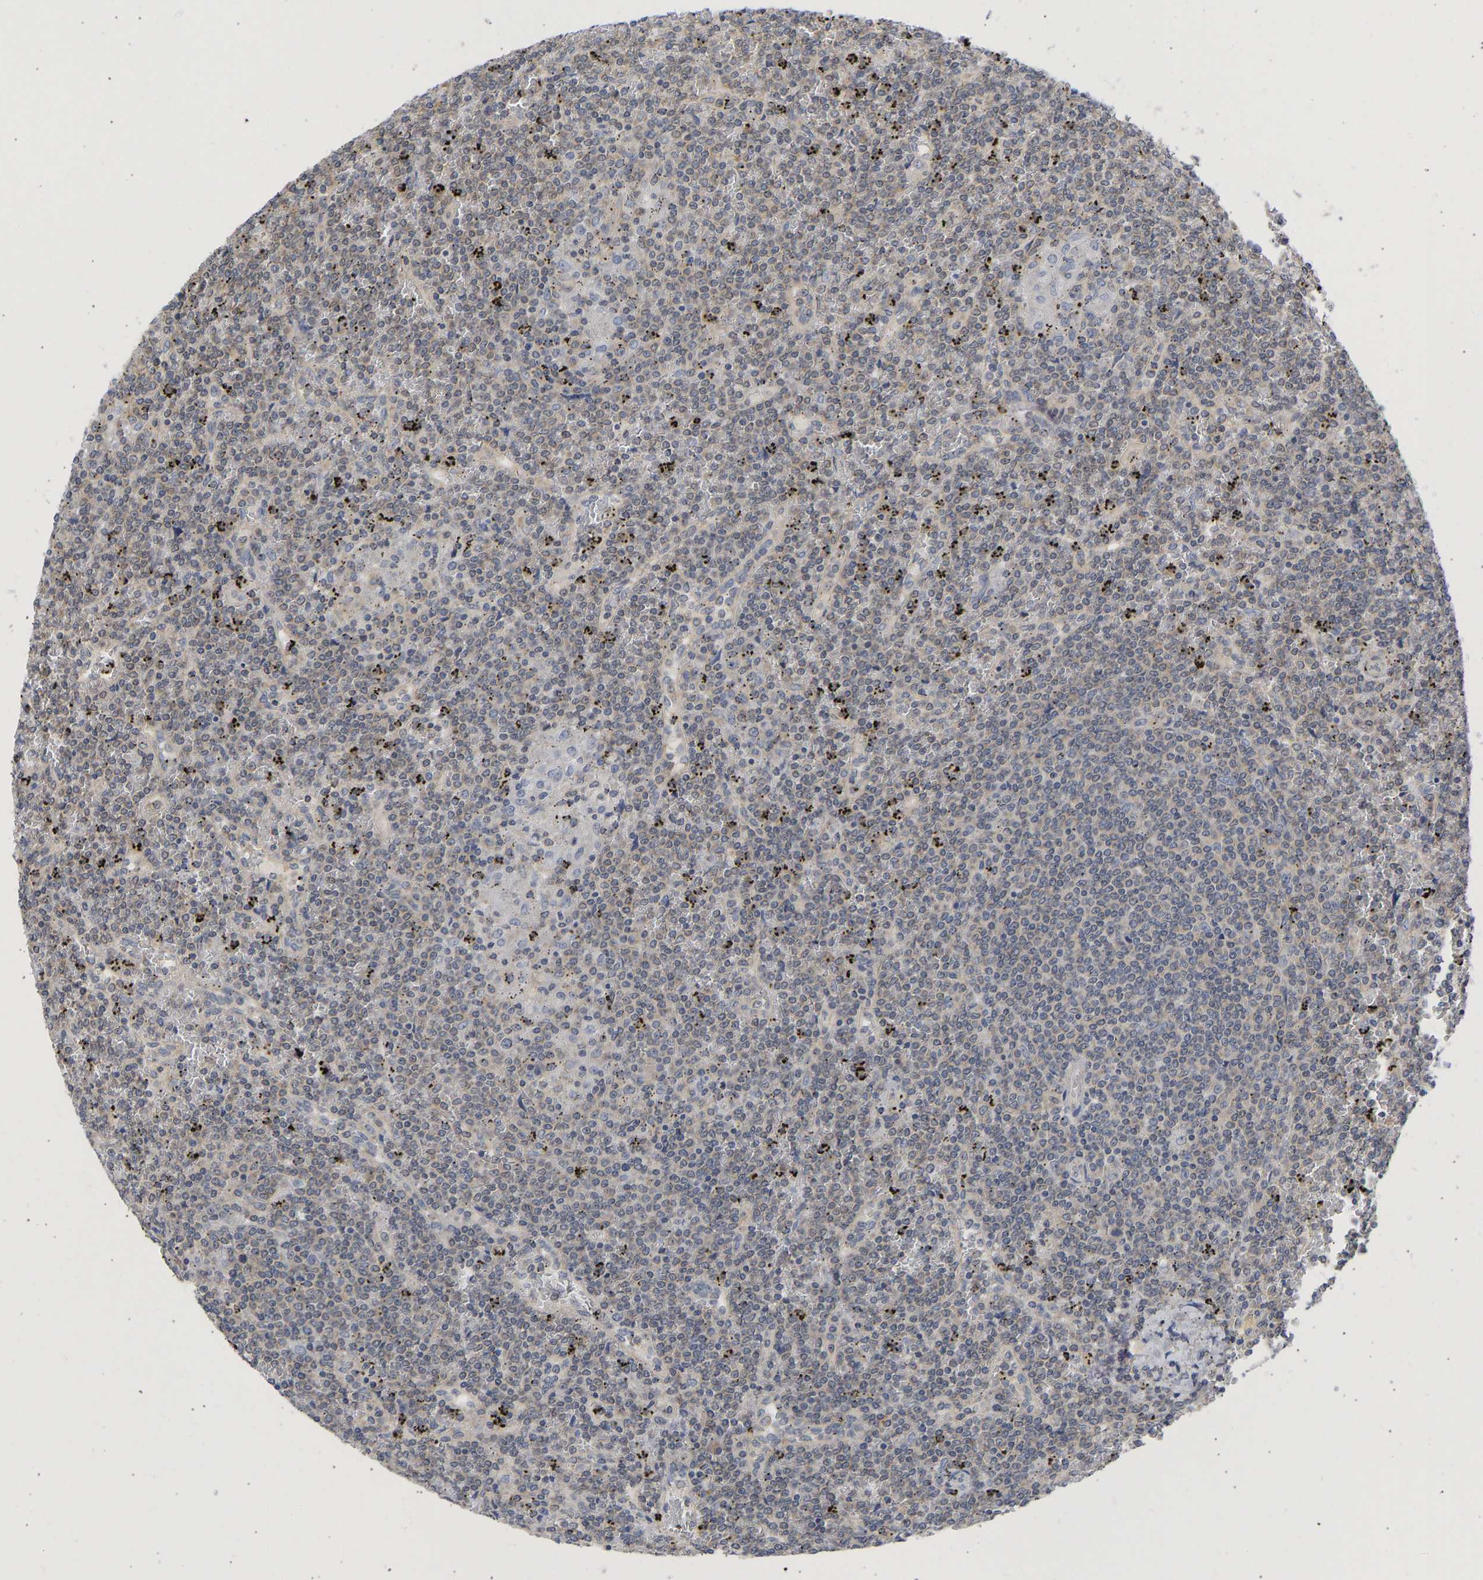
{"staining": {"intensity": "negative", "quantity": "none", "location": "none"}, "tissue": "lymphoma", "cell_type": "Tumor cells", "image_type": "cancer", "snomed": [{"axis": "morphology", "description": "Malignant lymphoma, non-Hodgkin's type, Low grade"}, {"axis": "topography", "description": "Spleen"}], "caption": "High power microscopy micrograph of an immunohistochemistry image of lymphoma, revealing no significant expression in tumor cells.", "gene": "MAP2K3", "patient": {"sex": "female", "age": 19}}